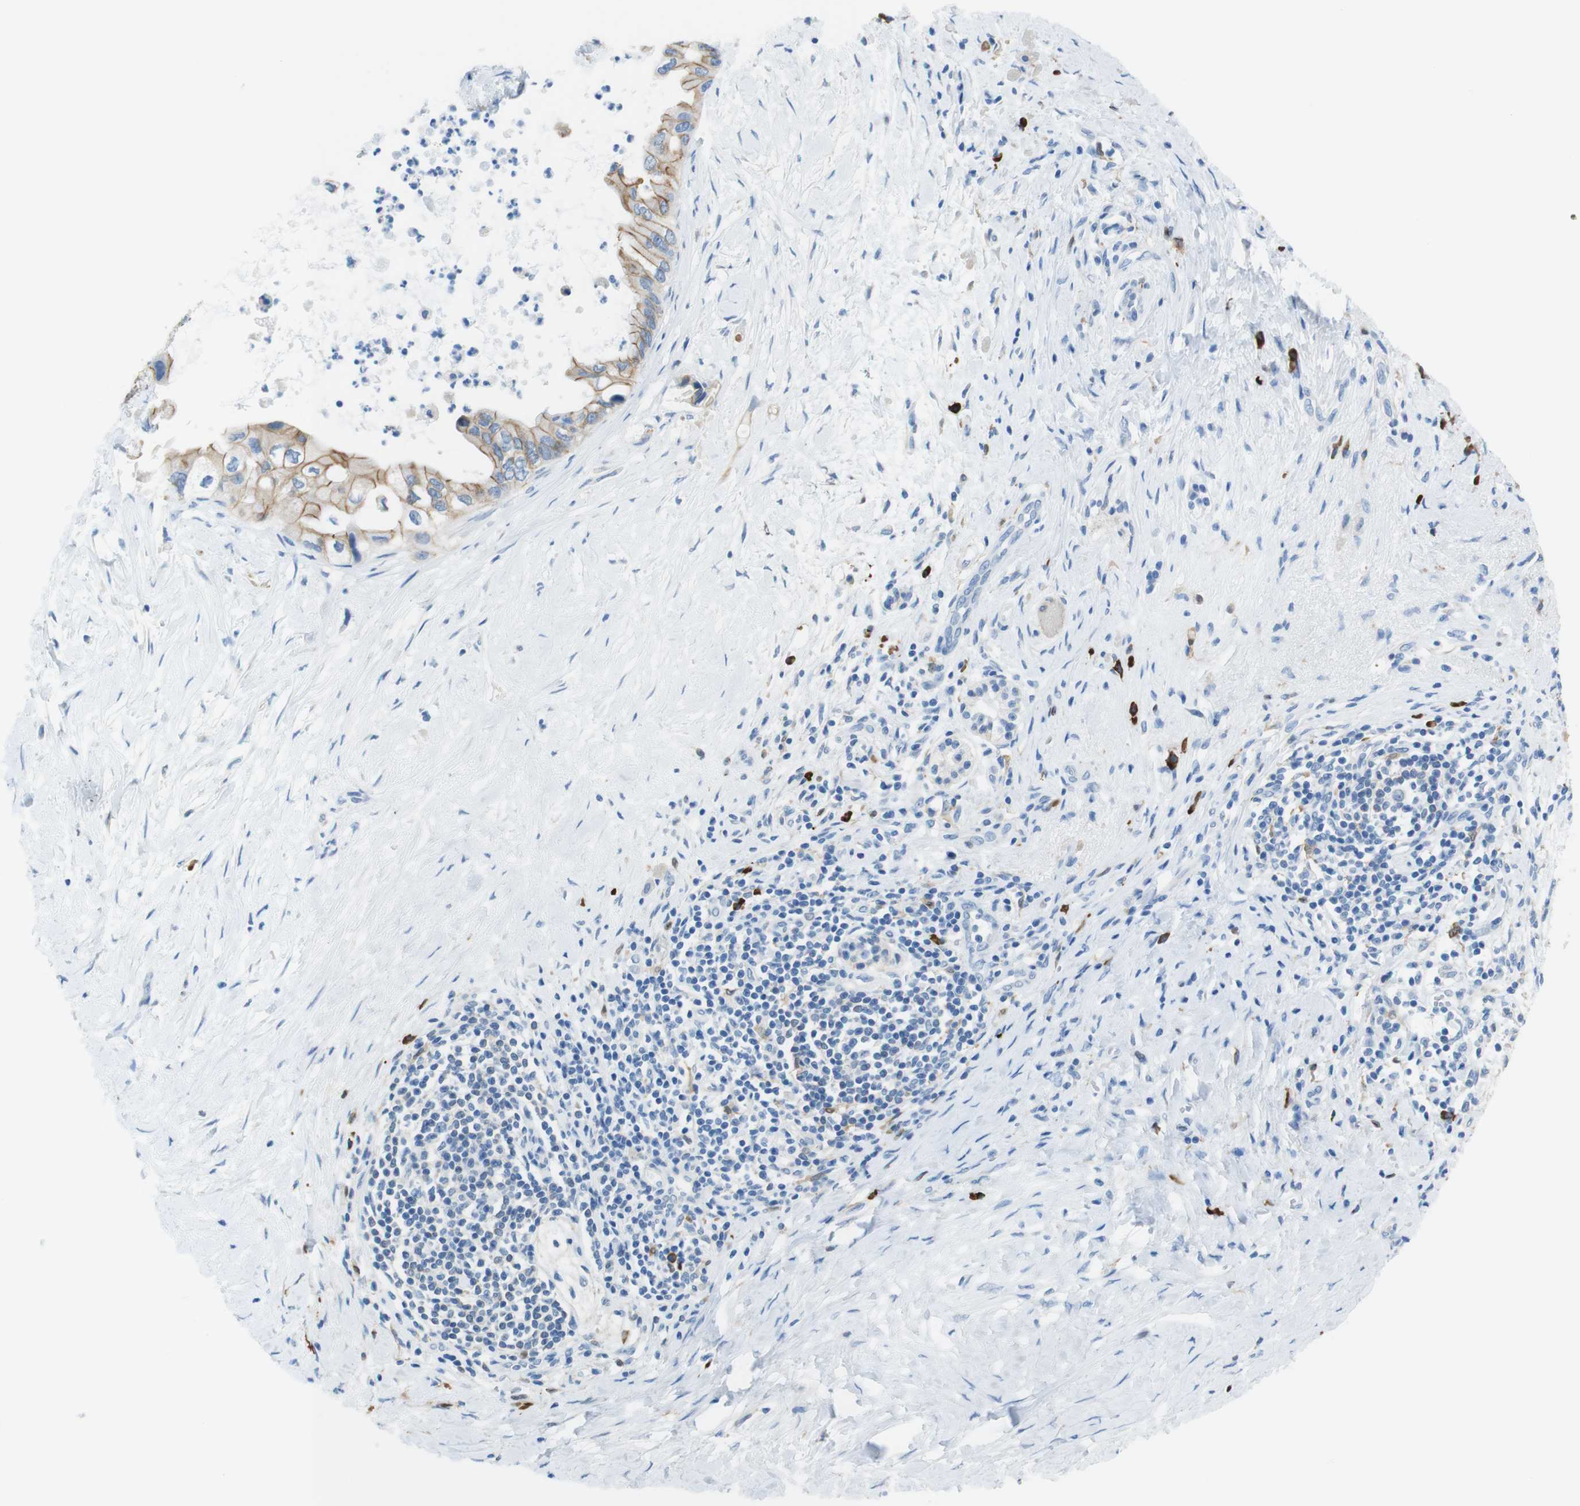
{"staining": {"intensity": "moderate", "quantity": ">75%", "location": "cytoplasmic/membranous"}, "tissue": "pancreatic cancer", "cell_type": "Tumor cells", "image_type": "cancer", "snomed": [{"axis": "morphology", "description": "Adenocarcinoma, NOS"}, {"axis": "topography", "description": "Pancreas"}], "caption": "Immunohistochemical staining of pancreatic adenocarcinoma reveals medium levels of moderate cytoplasmic/membranous protein staining in about >75% of tumor cells.", "gene": "CLMN", "patient": {"sex": "male", "age": 55}}